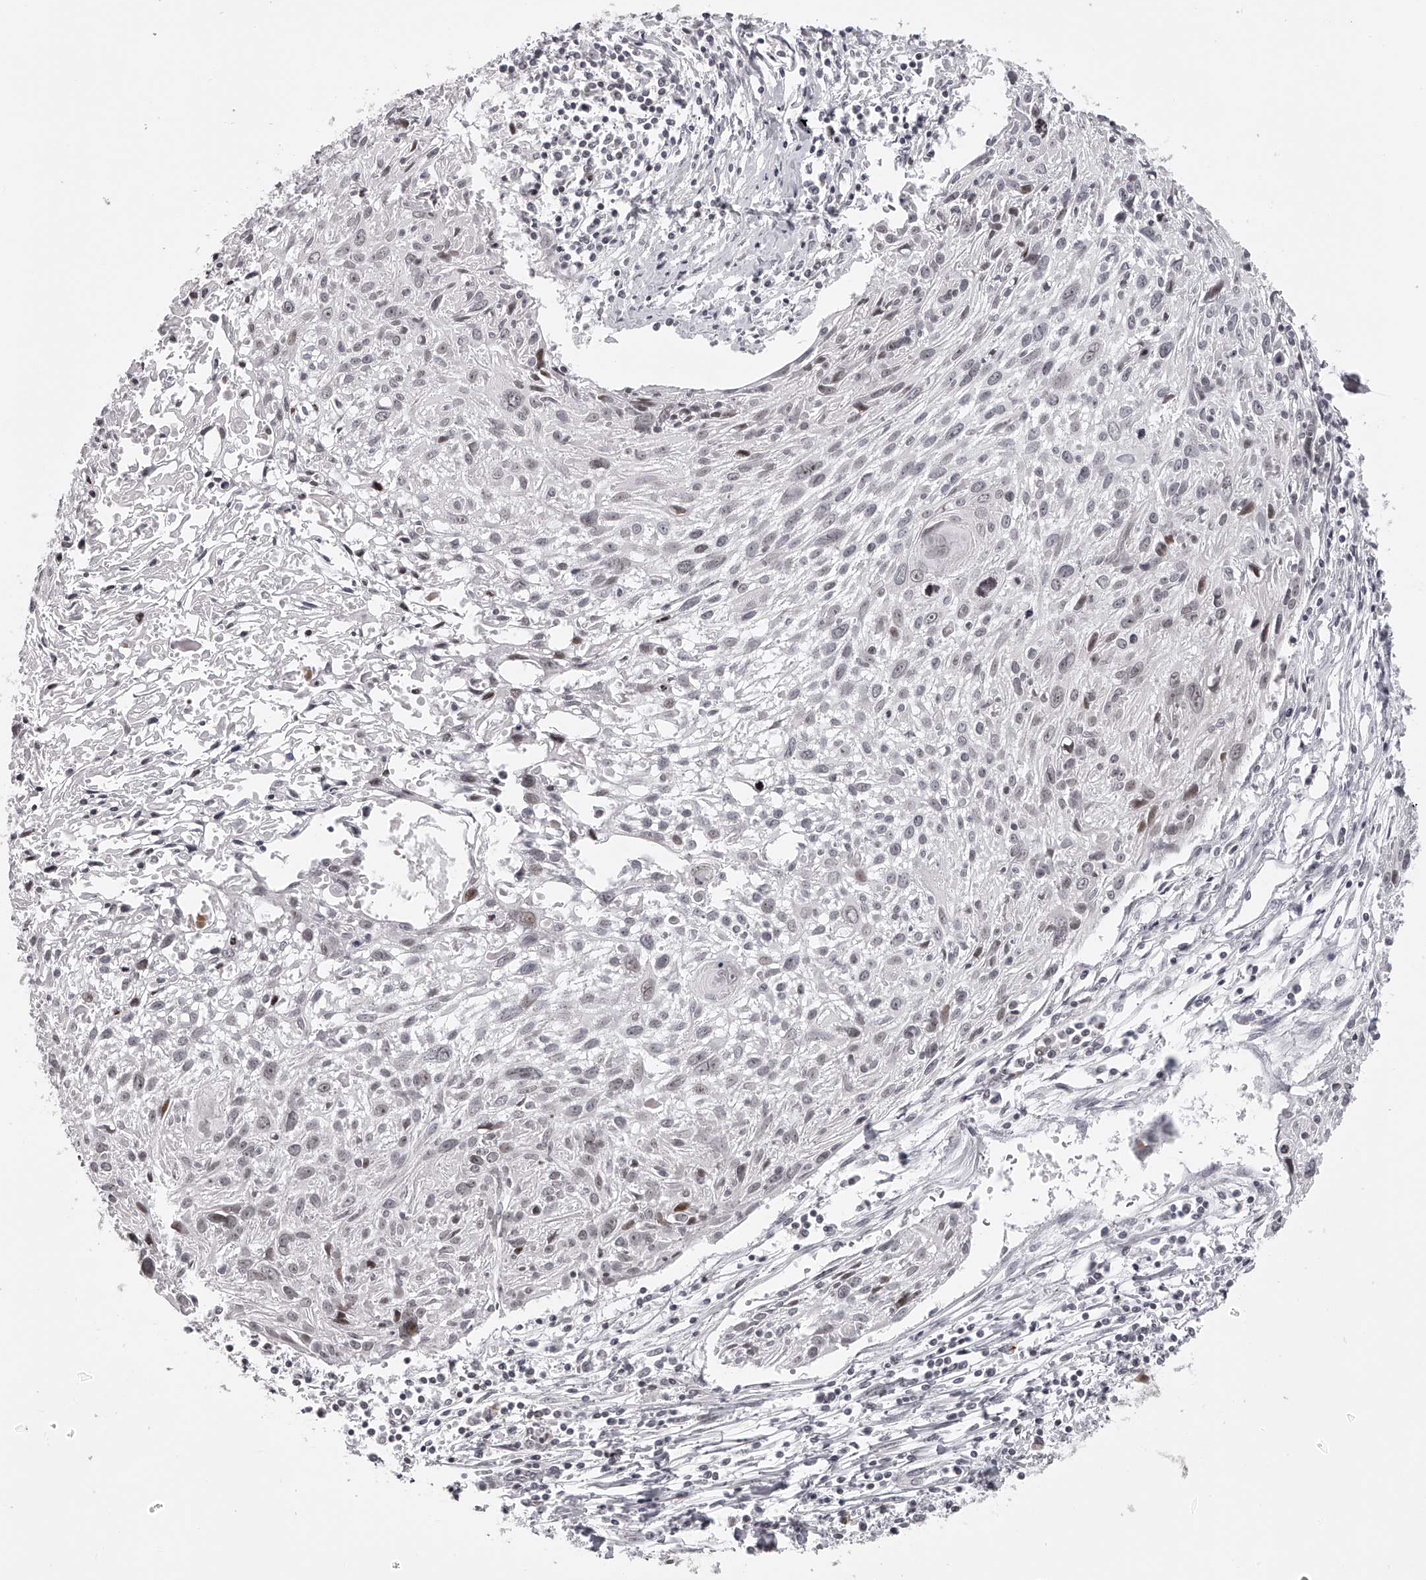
{"staining": {"intensity": "weak", "quantity": "<25%", "location": "nuclear"}, "tissue": "cervical cancer", "cell_type": "Tumor cells", "image_type": "cancer", "snomed": [{"axis": "morphology", "description": "Squamous cell carcinoma, NOS"}, {"axis": "topography", "description": "Cervix"}], "caption": "Protein analysis of cervical cancer (squamous cell carcinoma) exhibits no significant expression in tumor cells. Nuclei are stained in blue.", "gene": "ODF2L", "patient": {"sex": "female", "age": 51}}